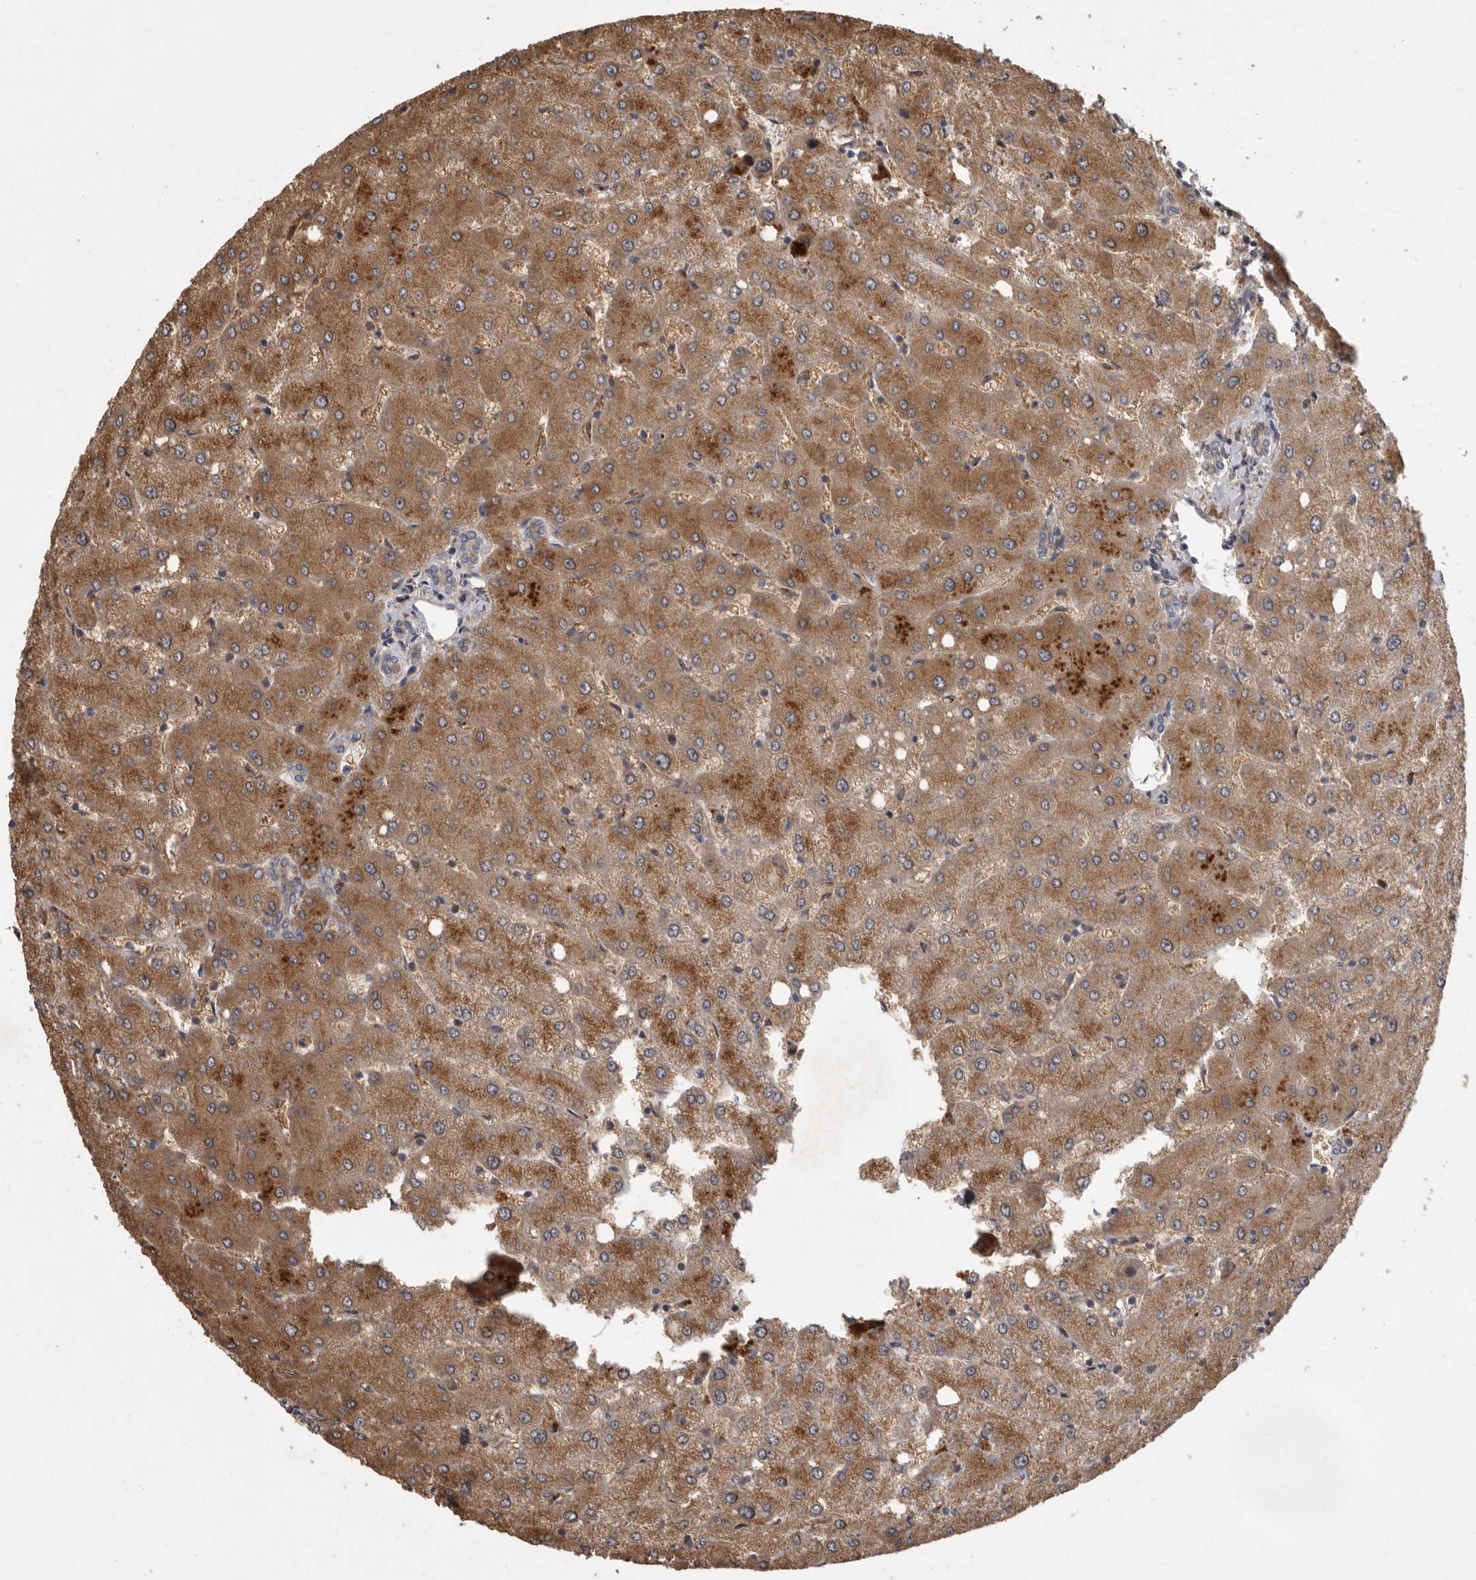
{"staining": {"intensity": "weak", "quantity": "25%-75%", "location": "cytoplasmic/membranous"}, "tissue": "liver", "cell_type": "Cholangiocytes", "image_type": "normal", "snomed": [{"axis": "morphology", "description": "Normal tissue, NOS"}, {"axis": "topography", "description": "Liver"}], "caption": "Immunohistochemical staining of unremarkable human liver shows weak cytoplasmic/membranous protein staining in about 25%-75% of cholangiocytes. (DAB IHC with brightfield microscopy, high magnification).", "gene": "MAN2A1", "patient": {"sex": "female", "age": 54}}